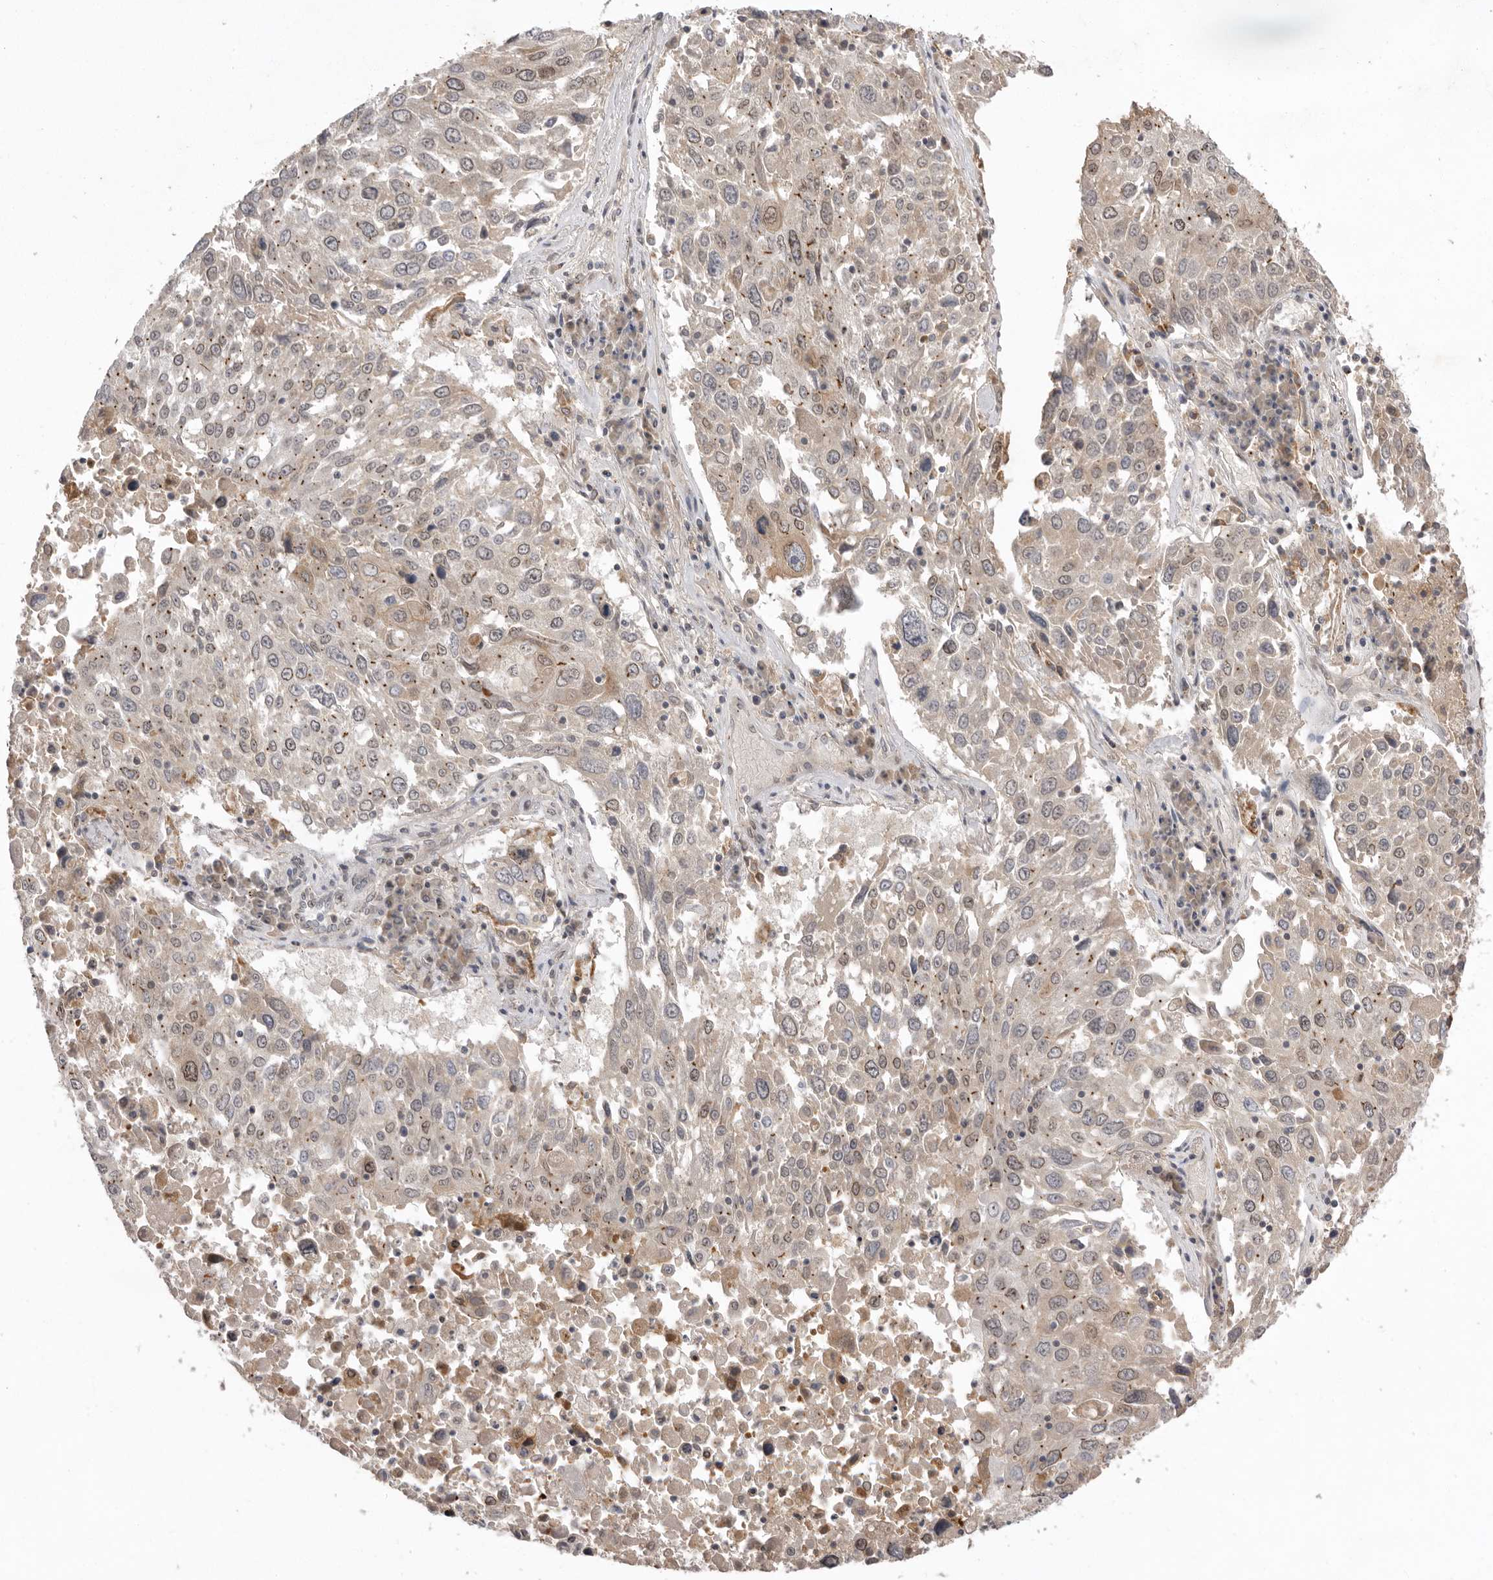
{"staining": {"intensity": "weak", "quantity": "<25%", "location": "cytoplasmic/membranous,nuclear"}, "tissue": "lung cancer", "cell_type": "Tumor cells", "image_type": "cancer", "snomed": [{"axis": "morphology", "description": "Squamous cell carcinoma, NOS"}, {"axis": "topography", "description": "Lung"}], "caption": "There is no significant staining in tumor cells of lung cancer (squamous cell carcinoma).", "gene": "TLR3", "patient": {"sex": "male", "age": 65}}